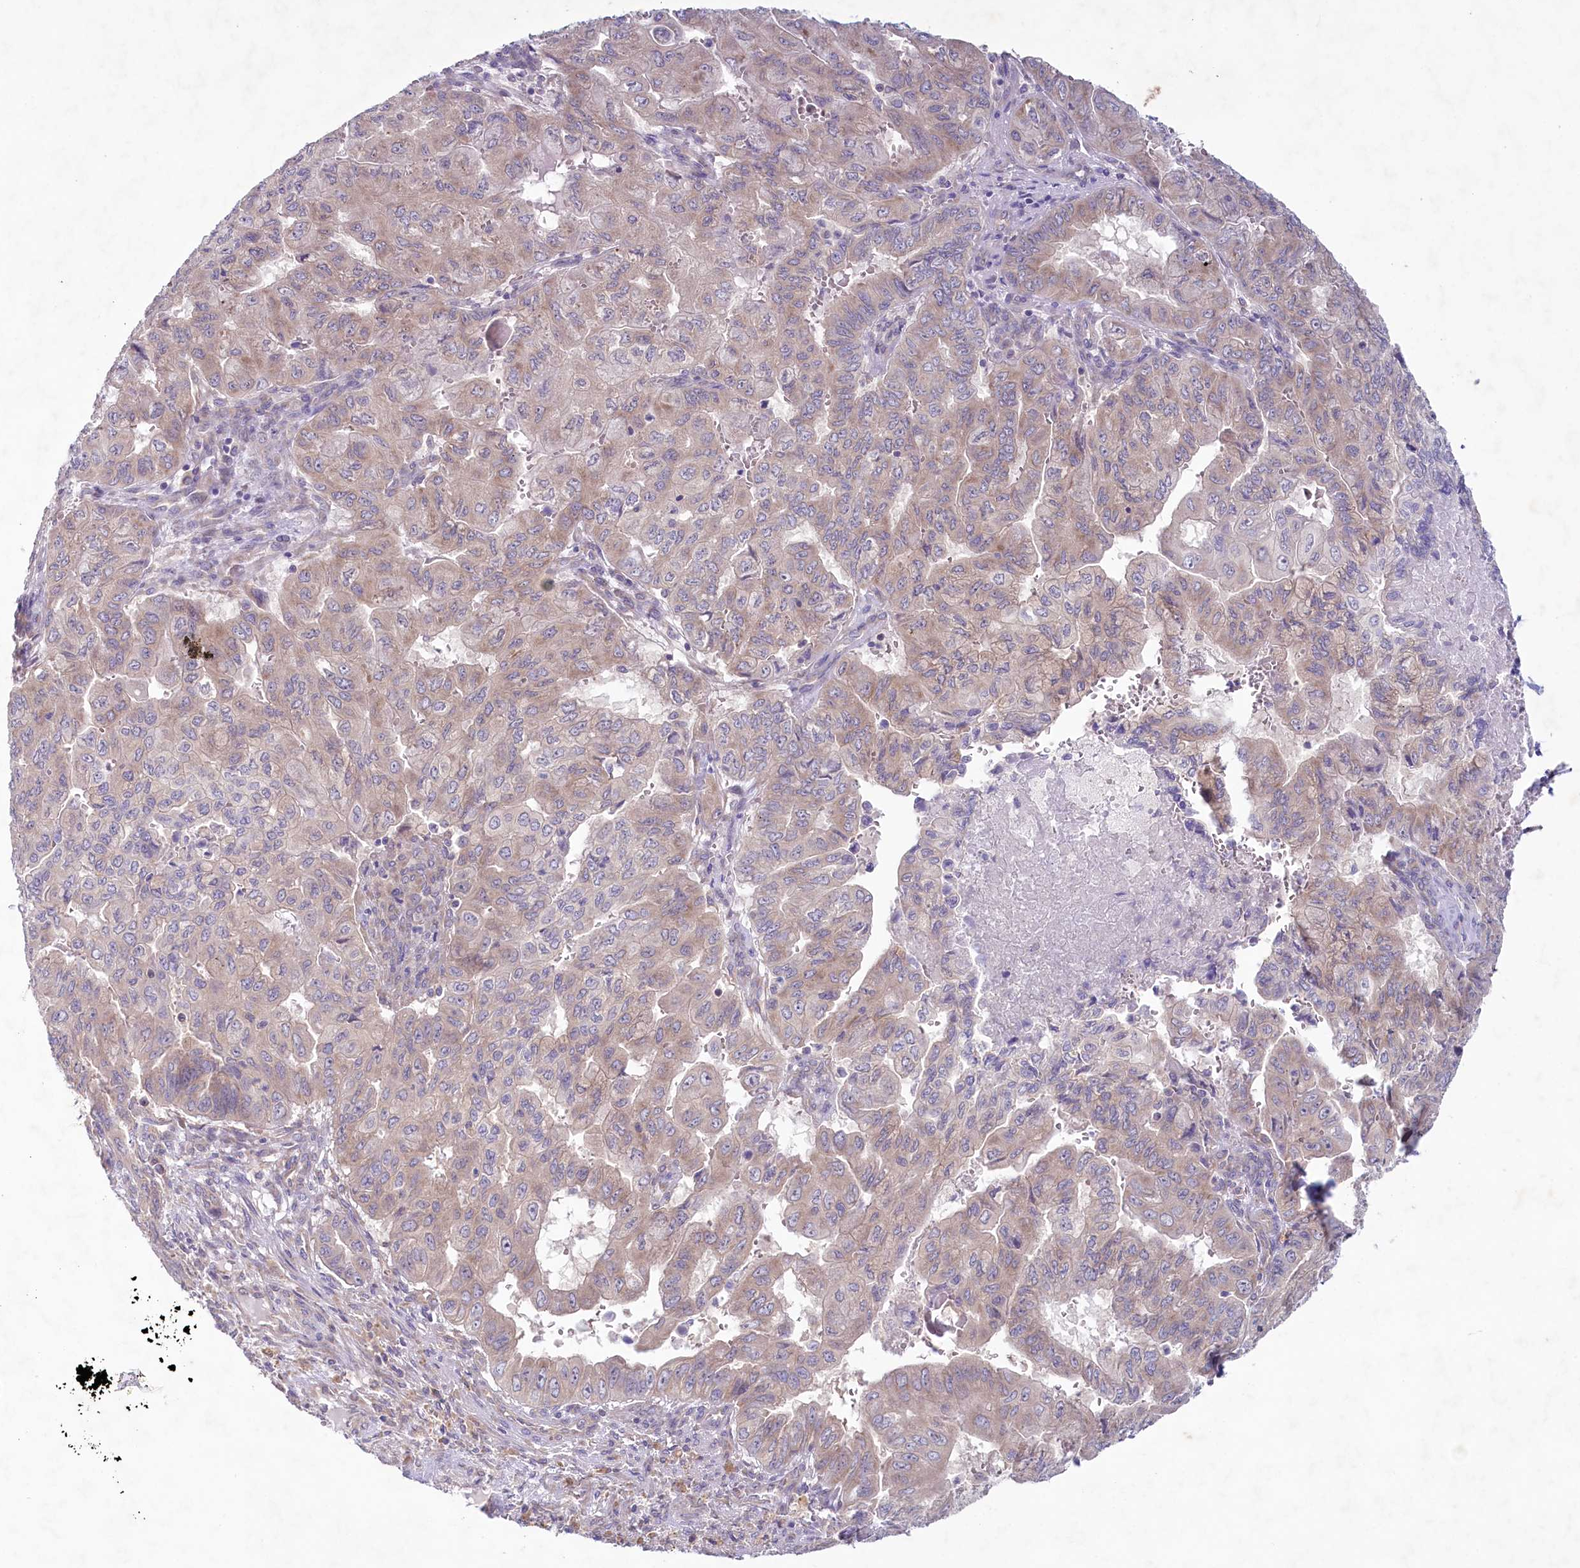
{"staining": {"intensity": "moderate", "quantity": "25%-75%", "location": "cytoplasmic/membranous"}, "tissue": "pancreatic cancer", "cell_type": "Tumor cells", "image_type": "cancer", "snomed": [{"axis": "morphology", "description": "Adenocarcinoma, NOS"}, {"axis": "topography", "description": "Pancreas"}], "caption": "There is medium levels of moderate cytoplasmic/membranous positivity in tumor cells of pancreatic cancer, as demonstrated by immunohistochemical staining (brown color).", "gene": "TNIP1", "patient": {"sex": "male", "age": 51}}